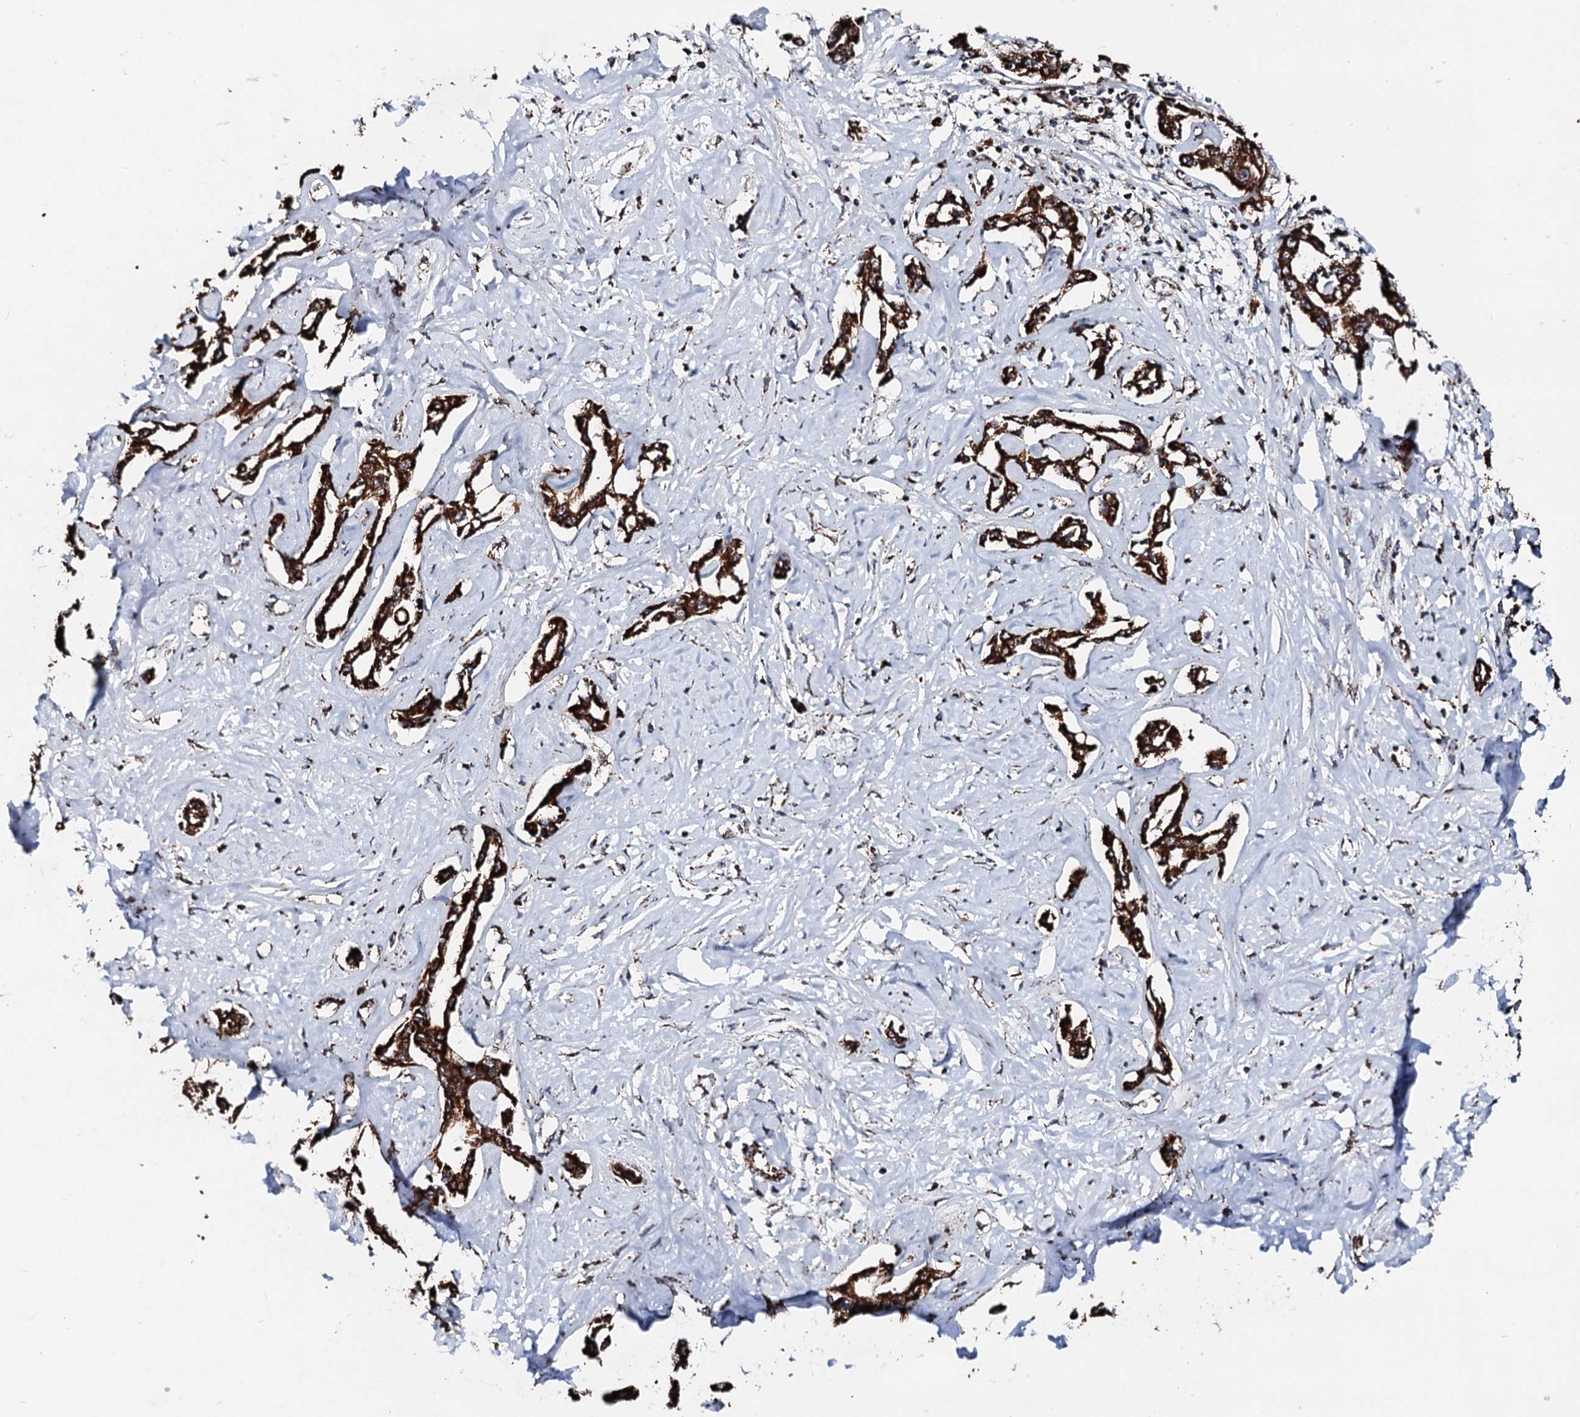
{"staining": {"intensity": "strong", "quantity": ">75%", "location": "cytoplasmic/membranous"}, "tissue": "liver cancer", "cell_type": "Tumor cells", "image_type": "cancer", "snomed": [{"axis": "morphology", "description": "Cholangiocarcinoma"}, {"axis": "topography", "description": "Liver"}], "caption": "A photomicrograph showing strong cytoplasmic/membranous staining in about >75% of tumor cells in cholangiocarcinoma (liver), as visualized by brown immunohistochemical staining.", "gene": "SECISBP2L", "patient": {"sex": "male", "age": 59}}